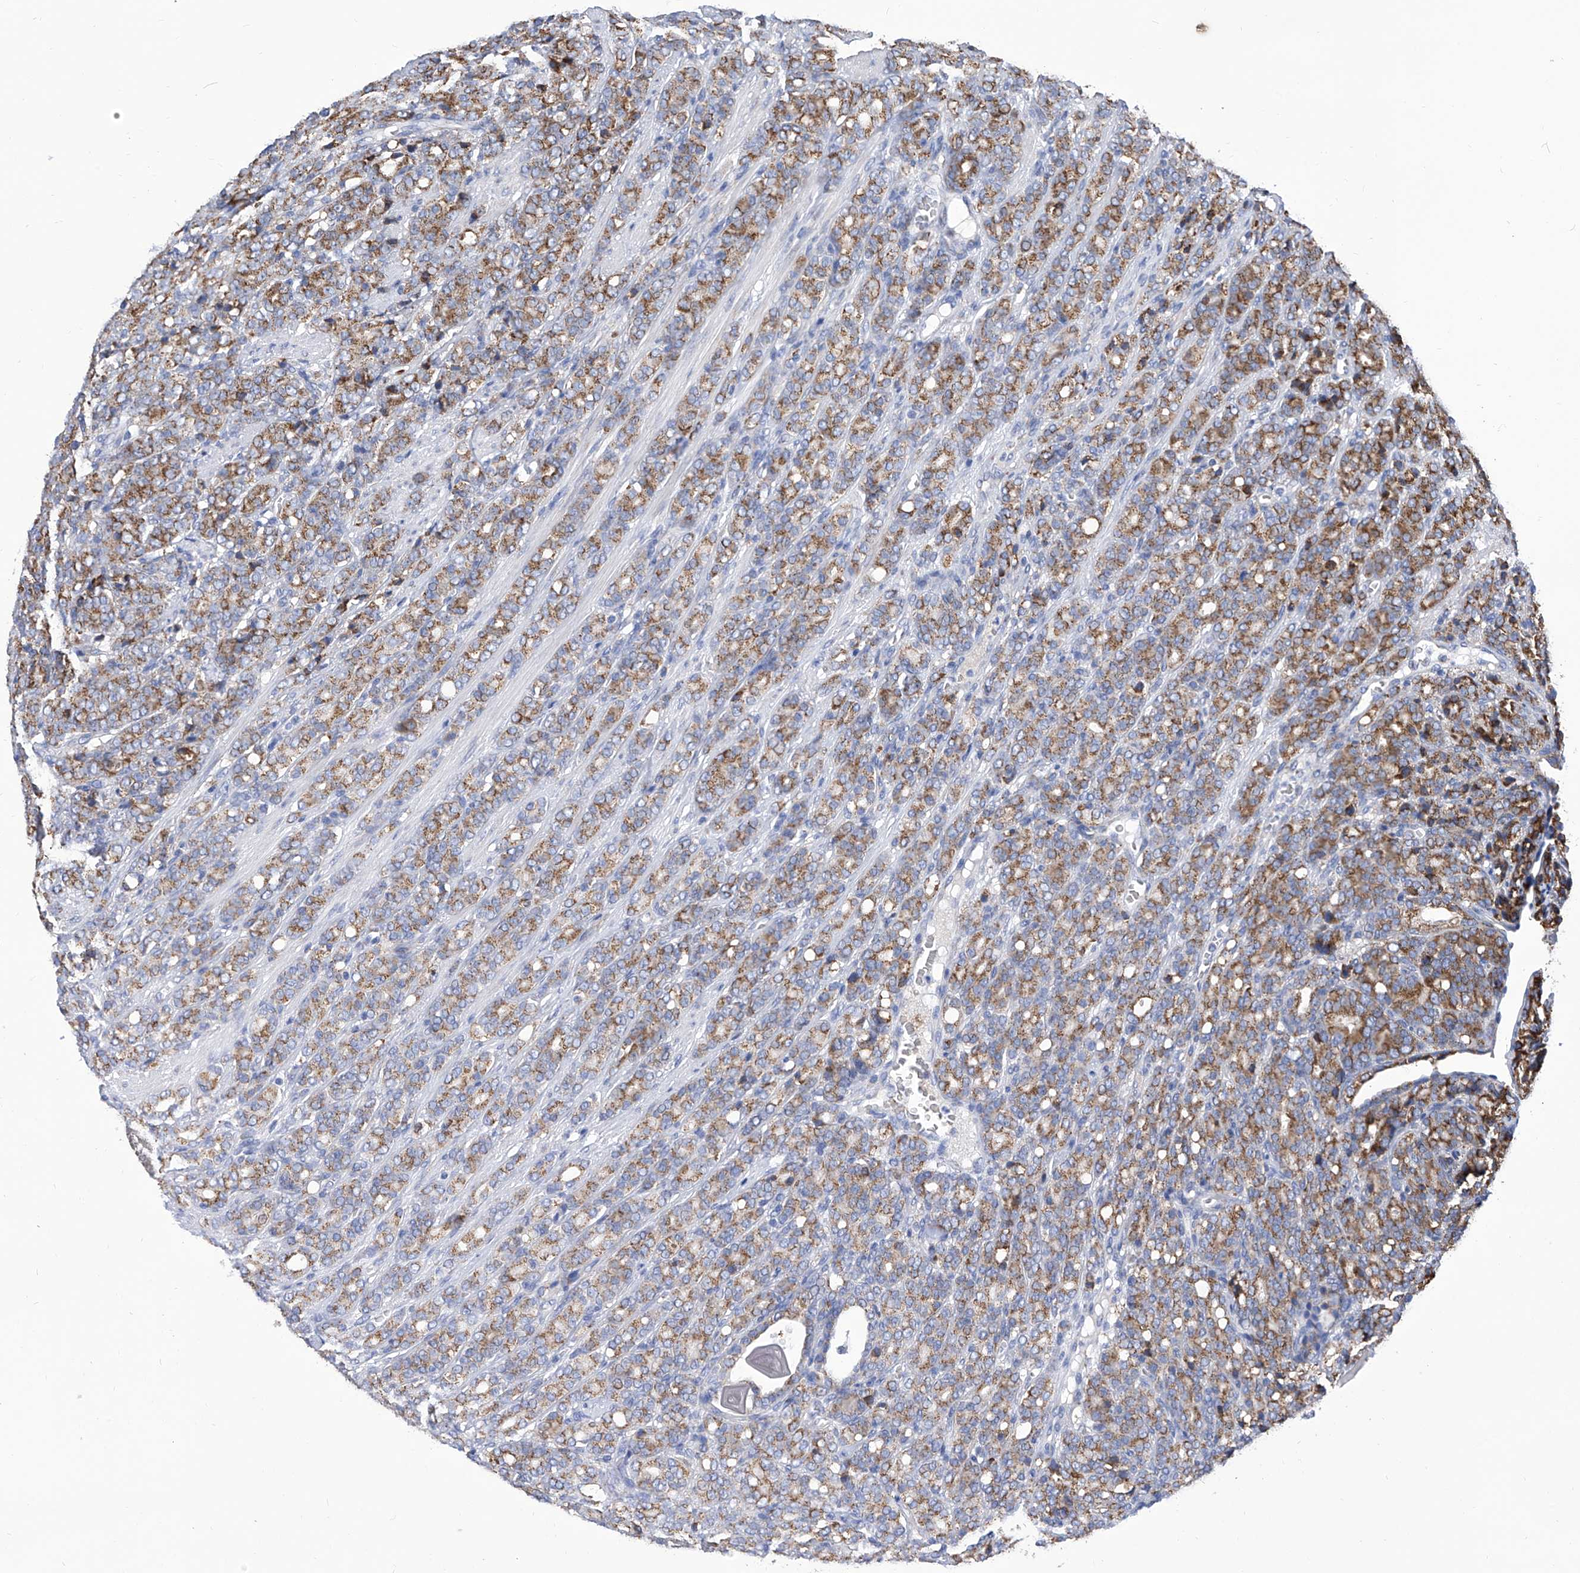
{"staining": {"intensity": "moderate", "quantity": ">75%", "location": "cytoplasmic/membranous"}, "tissue": "prostate cancer", "cell_type": "Tumor cells", "image_type": "cancer", "snomed": [{"axis": "morphology", "description": "Adenocarcinoma, High grade"}, {"axis": "topography", "description": "Prostate"}], "caption": "A brown stain shows moderate cytoplasmic/membranous positivity of a protein in human prostate high-grade adenocarcinoma tumor cells. (Brightfield microscopy of DAB IHC at high magnification).", "gene": "TJAP1", "patient": {"sex": "male", "age": 62}}